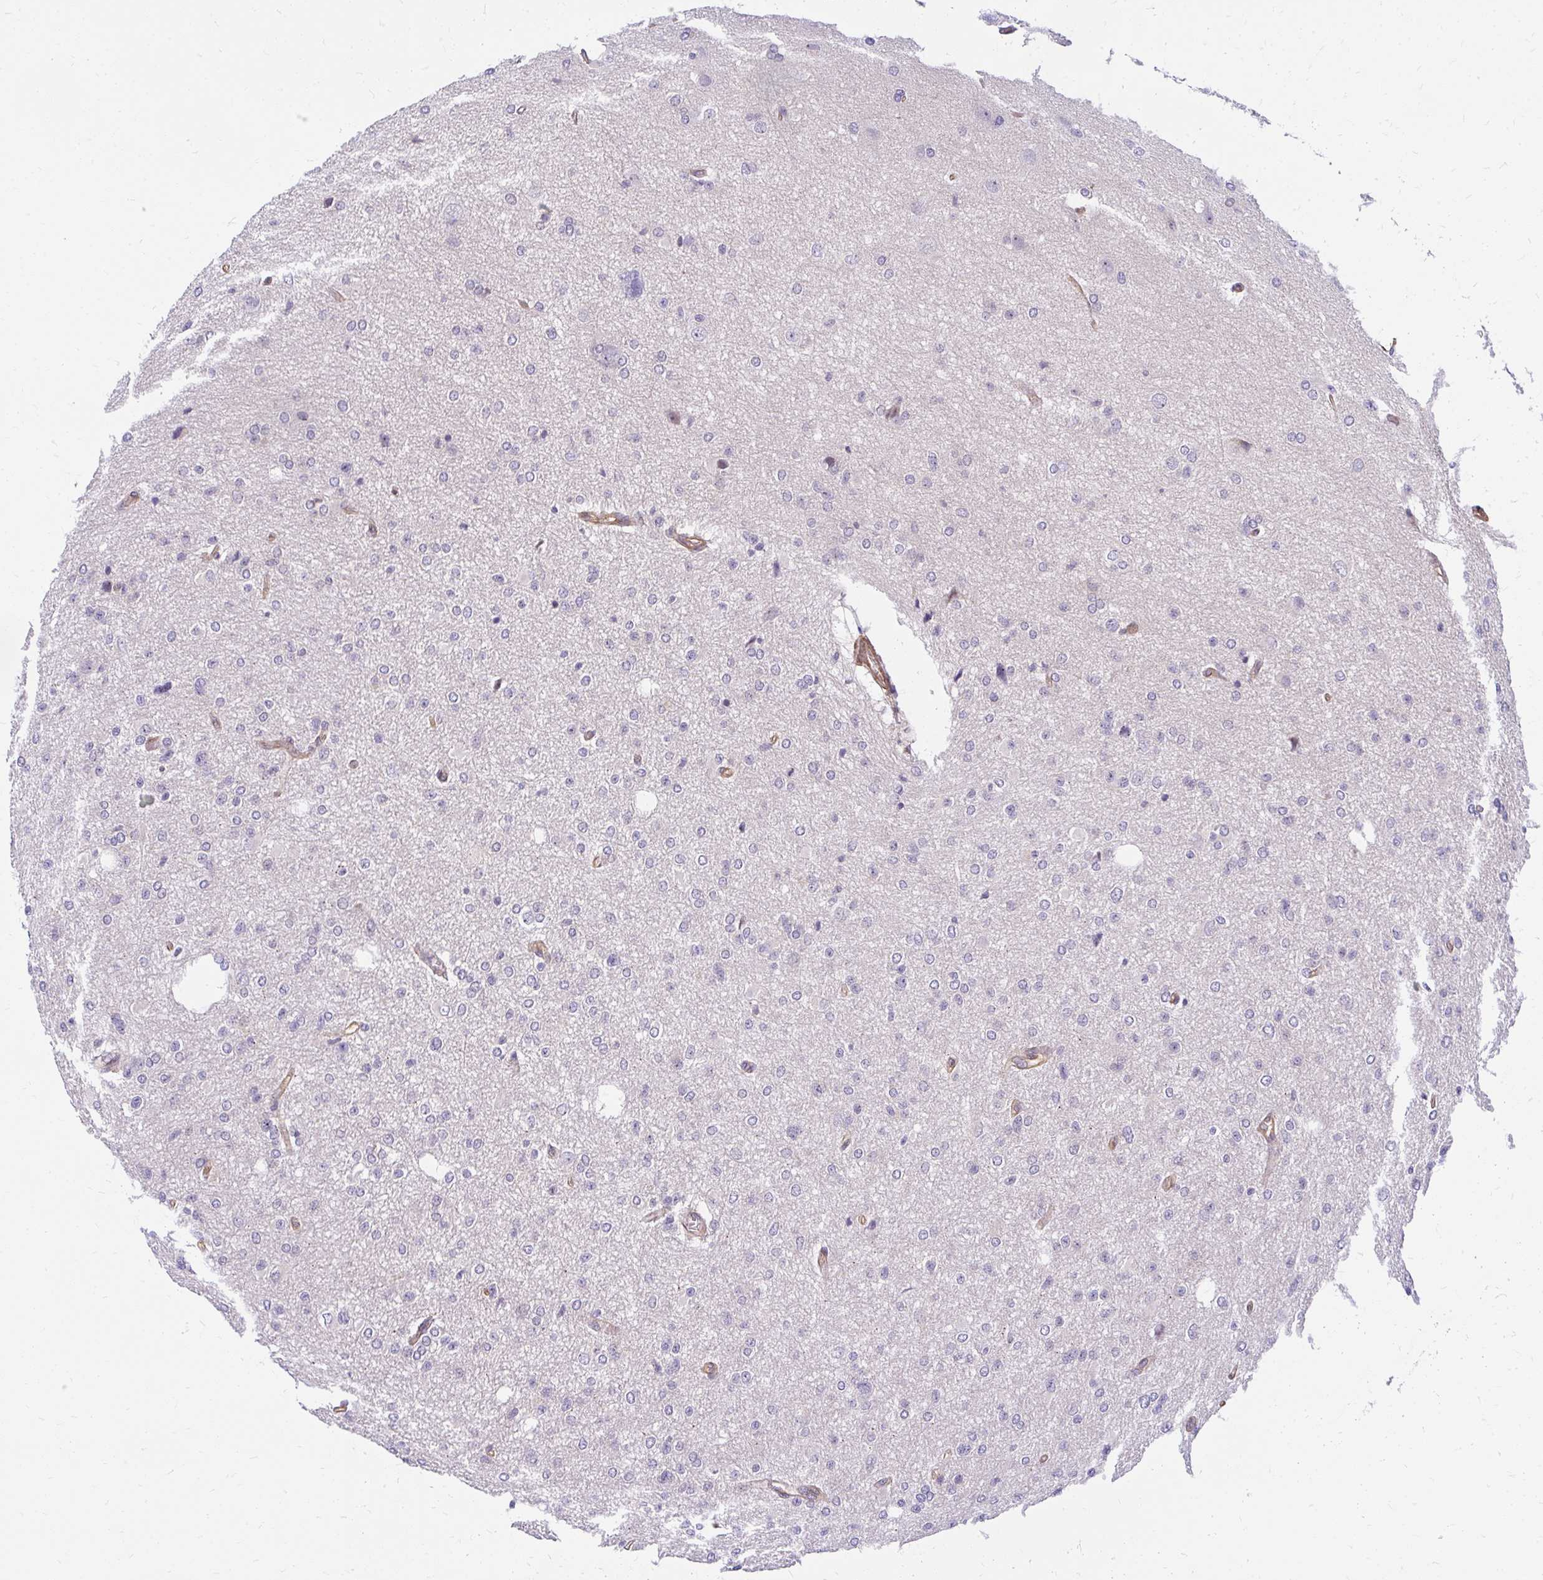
{"staining": {"intensity": "negative", "quantity": "none", "location": "none"}, "tissue": "glioma", "cell_type": "Tumor cells", "image_type": "cancer", "snomed": [{"axis": "morphology", "description": "Glioma, malignant, Low grade"}, {"axis": "topography", "description": "Brain"}], "caption": "Human glioma stained for a protein using immunohistochemistry (IHC) displays no expression in tumor cells.", "gene": "RSKR", "patient": {"sex": "male", "age": 26}}